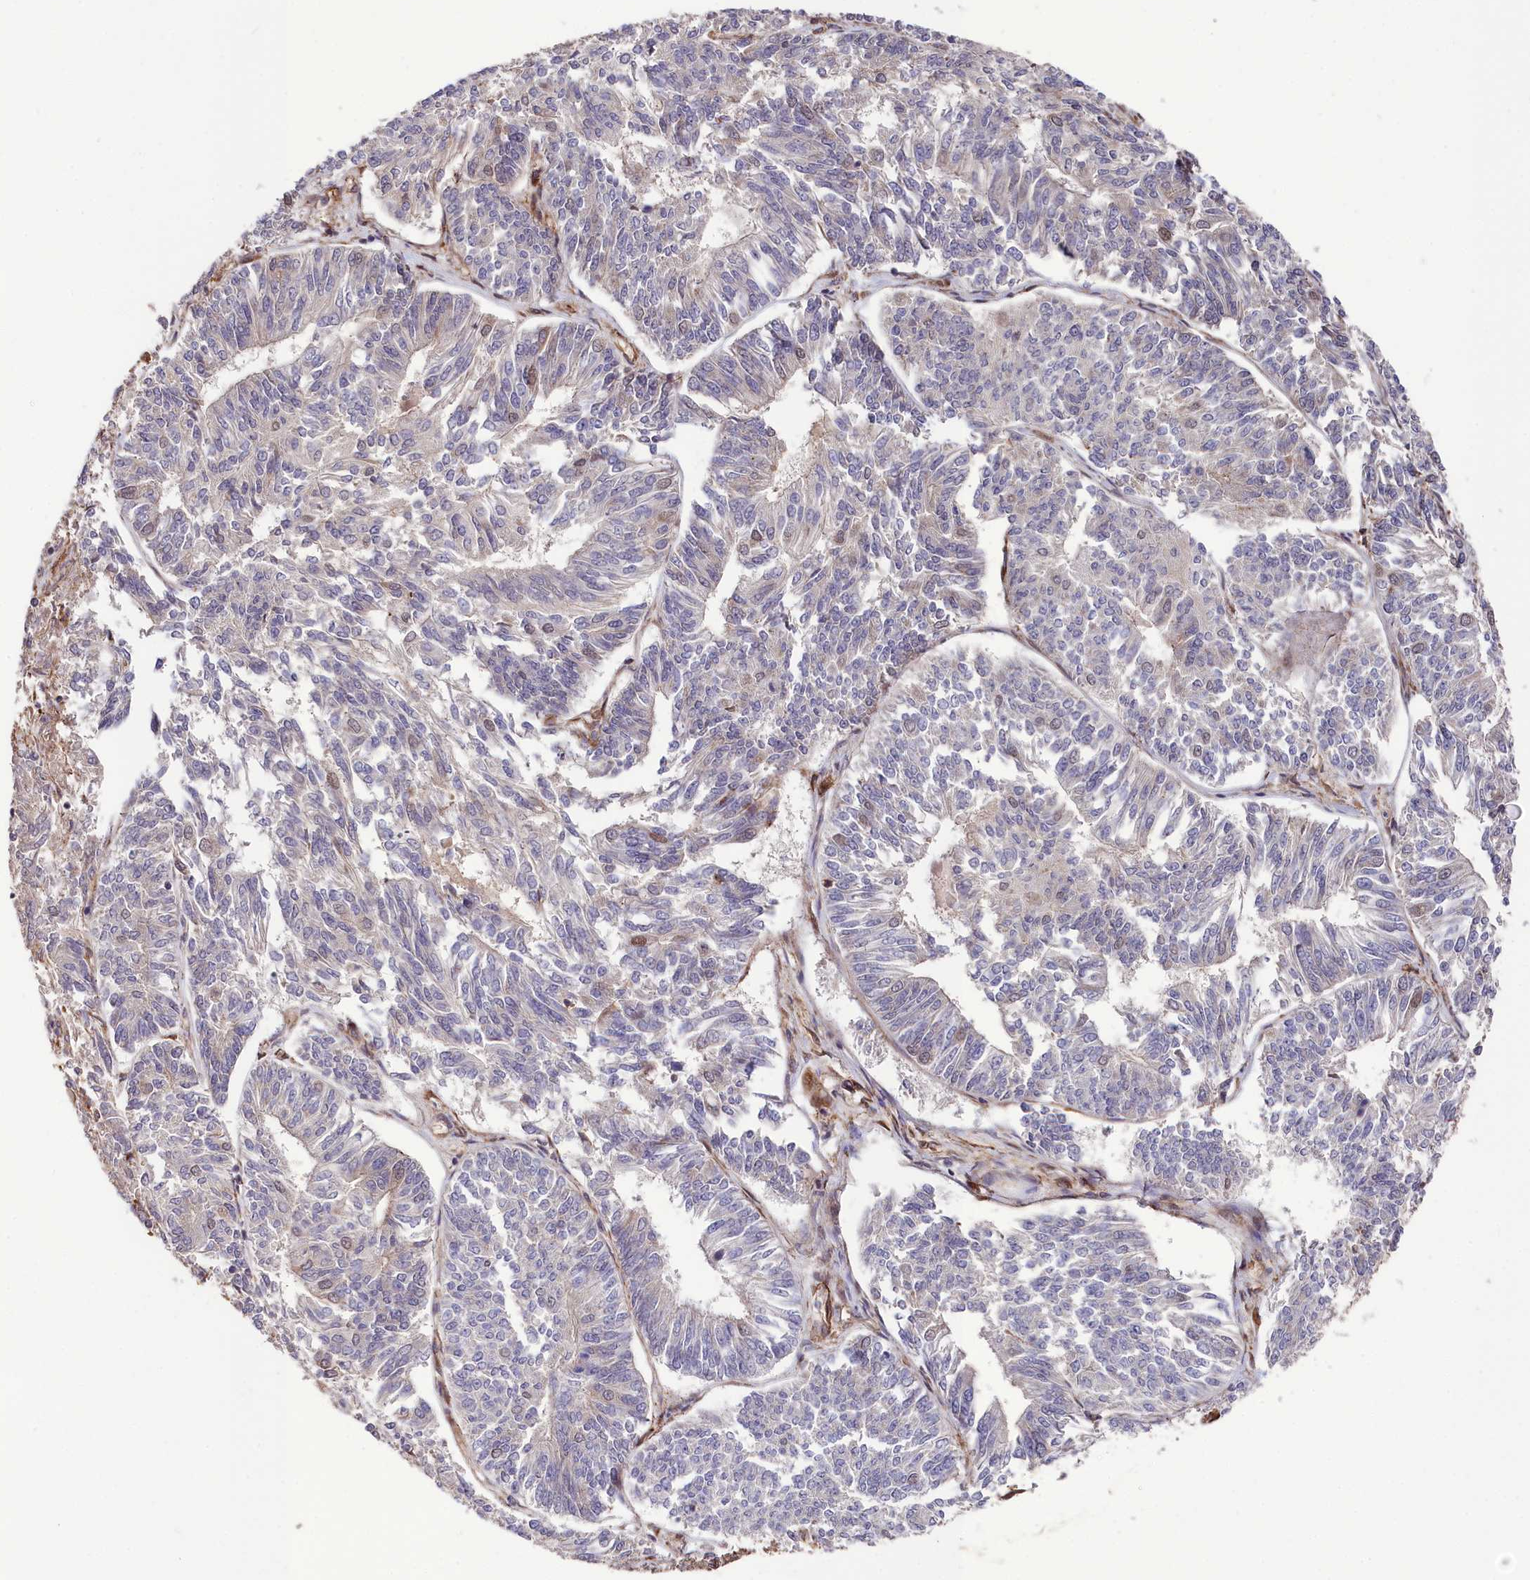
{"staining": {"intensity": "negative", "quantity": "none", "location": "none"}, "tissue": "endometrial cancer", "cell_type": "Tumor cells", "image_type": "cancer", "snomed": [{"axis": "morphology", "description": "Adenocarcinoma, NOS"}, {"axis": "topography", "description": "Endometrium"}], "caption": "The immunohistochemistry image has no significant staining in tumor cells of endometrial adenocarcinoma tissue.", "gene": "TNKS1BP1", "patient": {"sex": "female", "age": 58}}